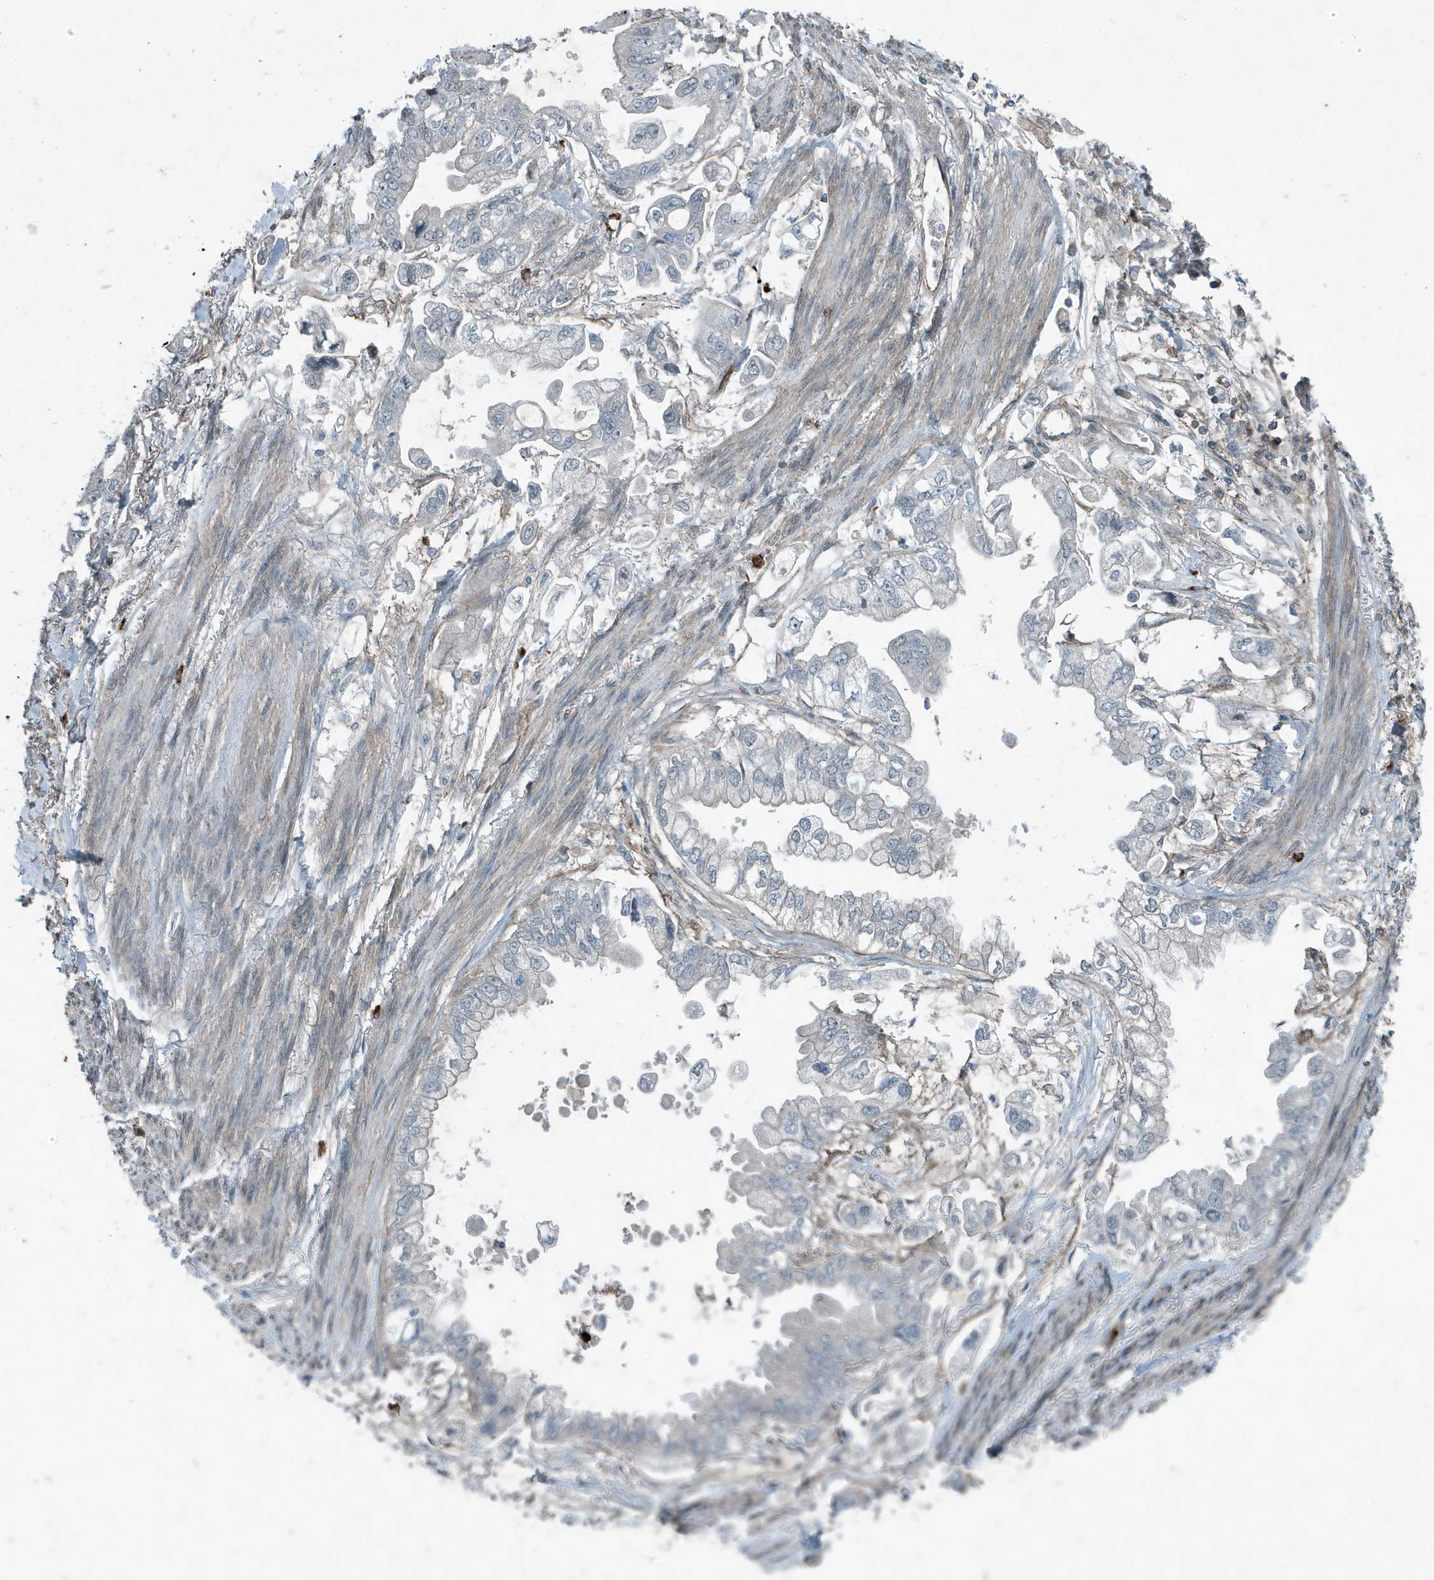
{"staining": {"intensity": "negative", "quantity": "none", "location": "none"}, "tissue": "stomach cancer", "cell_type": "Tumor cells", "image_type": "cancer", "snomed": [{"axis": "morphology", "description": "Adenocarcinoma, NOS"}, {"axis": "topography", "description": "Stomach"}], "caption": "A photomicrograph of human stomach cancer is negative for staining in tumor cells.", "gene": "DAPP1", "patient": {"sex": "male", "age": 62}}